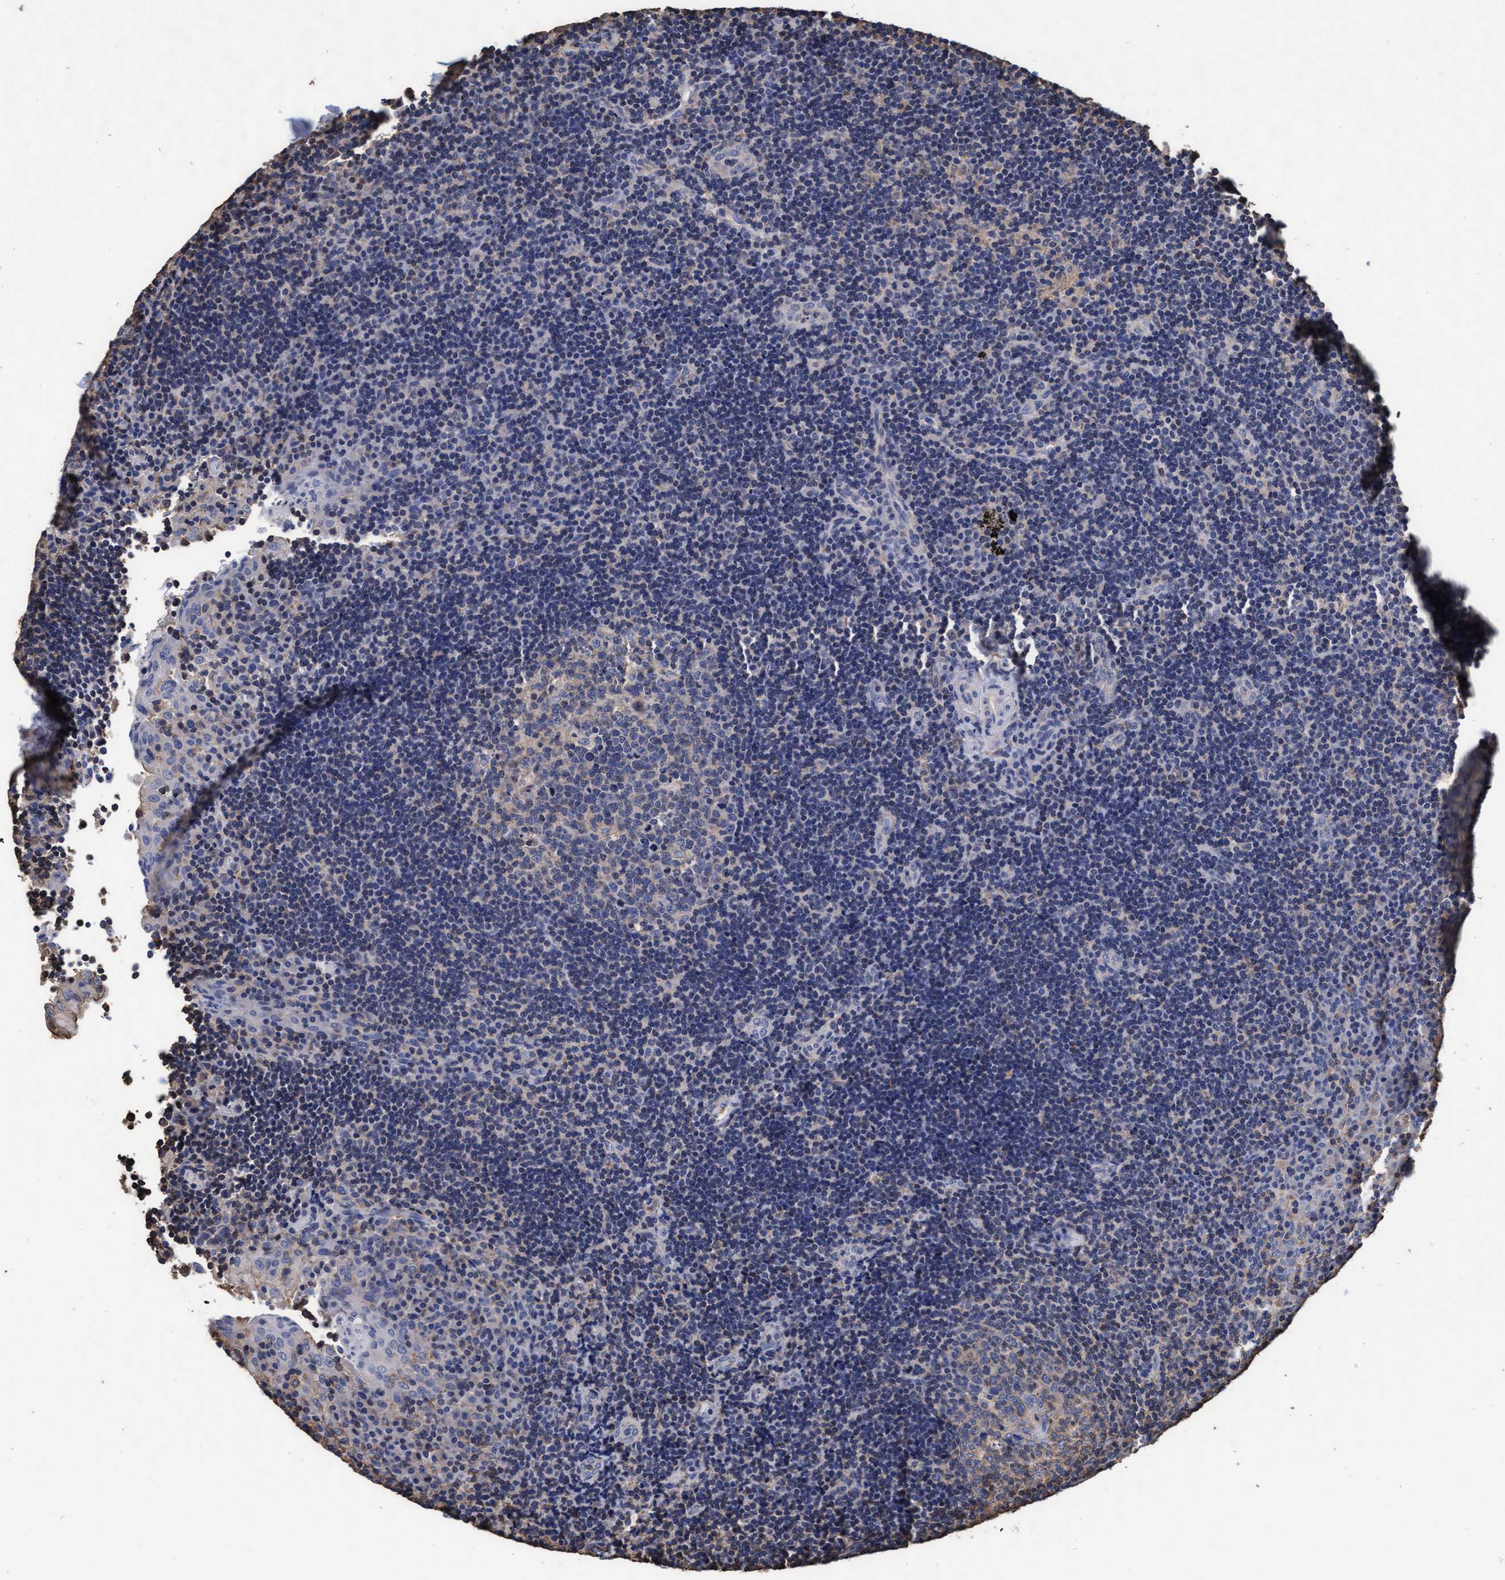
{"staining": {"intensity": "negative", "quantity": "none", "location": "none"}, "tissue": "lymphoma", "cell_type": "Tumor cells", "image_type": "cancer", "snomed": [{"axis": "morphology", "description": "Malignant lymphoma, non-Hodgkin's type, High grade"}, {"axis": "topography", "description": "Tonsil"}], "caption": "A high-resolution micrograph shows IHC staining of high-grade malignant lymphoma, non-Hodgkin's type, which demonstrates no significant expression in tumor cells.", "gene": "GRHPR", "patient": {"sex": "female", "age": 36}}